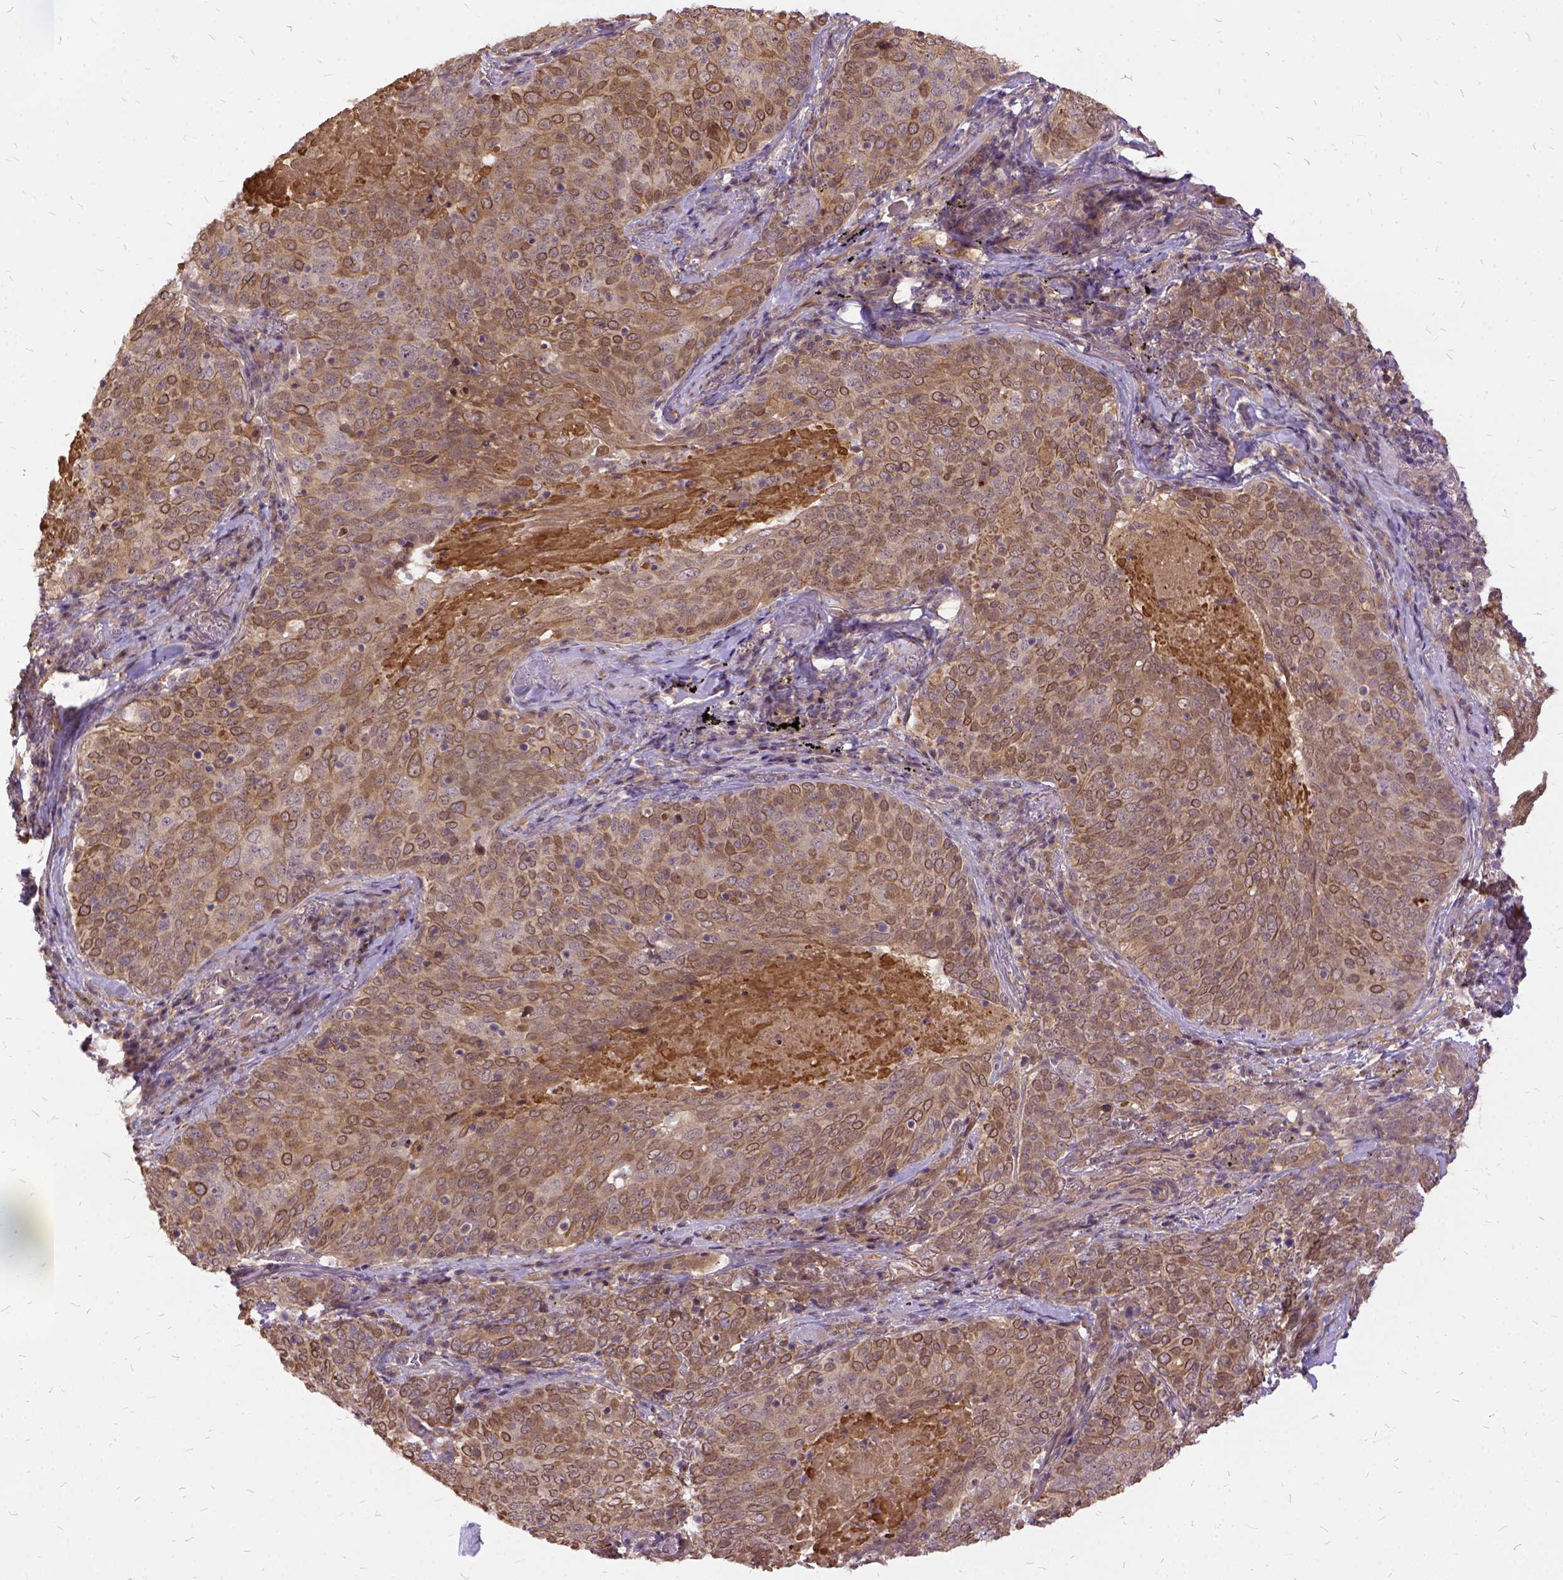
{"staining": {"intensity": "moderate", "quantity": ">75%", "location": "cytoplasmic/membranous"}, "tissue": "lung cancer", "cell_type": "Tumor cells", "image_type": "cancer", "snomed": [{"axis": "morphology", "description": "Squamous cell carcinoma, NOS"}, {"axis": "topography", "description": "Lung"}], "caption": "An image showing moderate cytoplasmic/membranous staining in about >75% of tumor cells in lung cancer (squamous cell carcinoma), as visualized by brown immunohistochemical staining.", "gene": "ILRUN", "patient": {"sex": "male", "age": 82}}